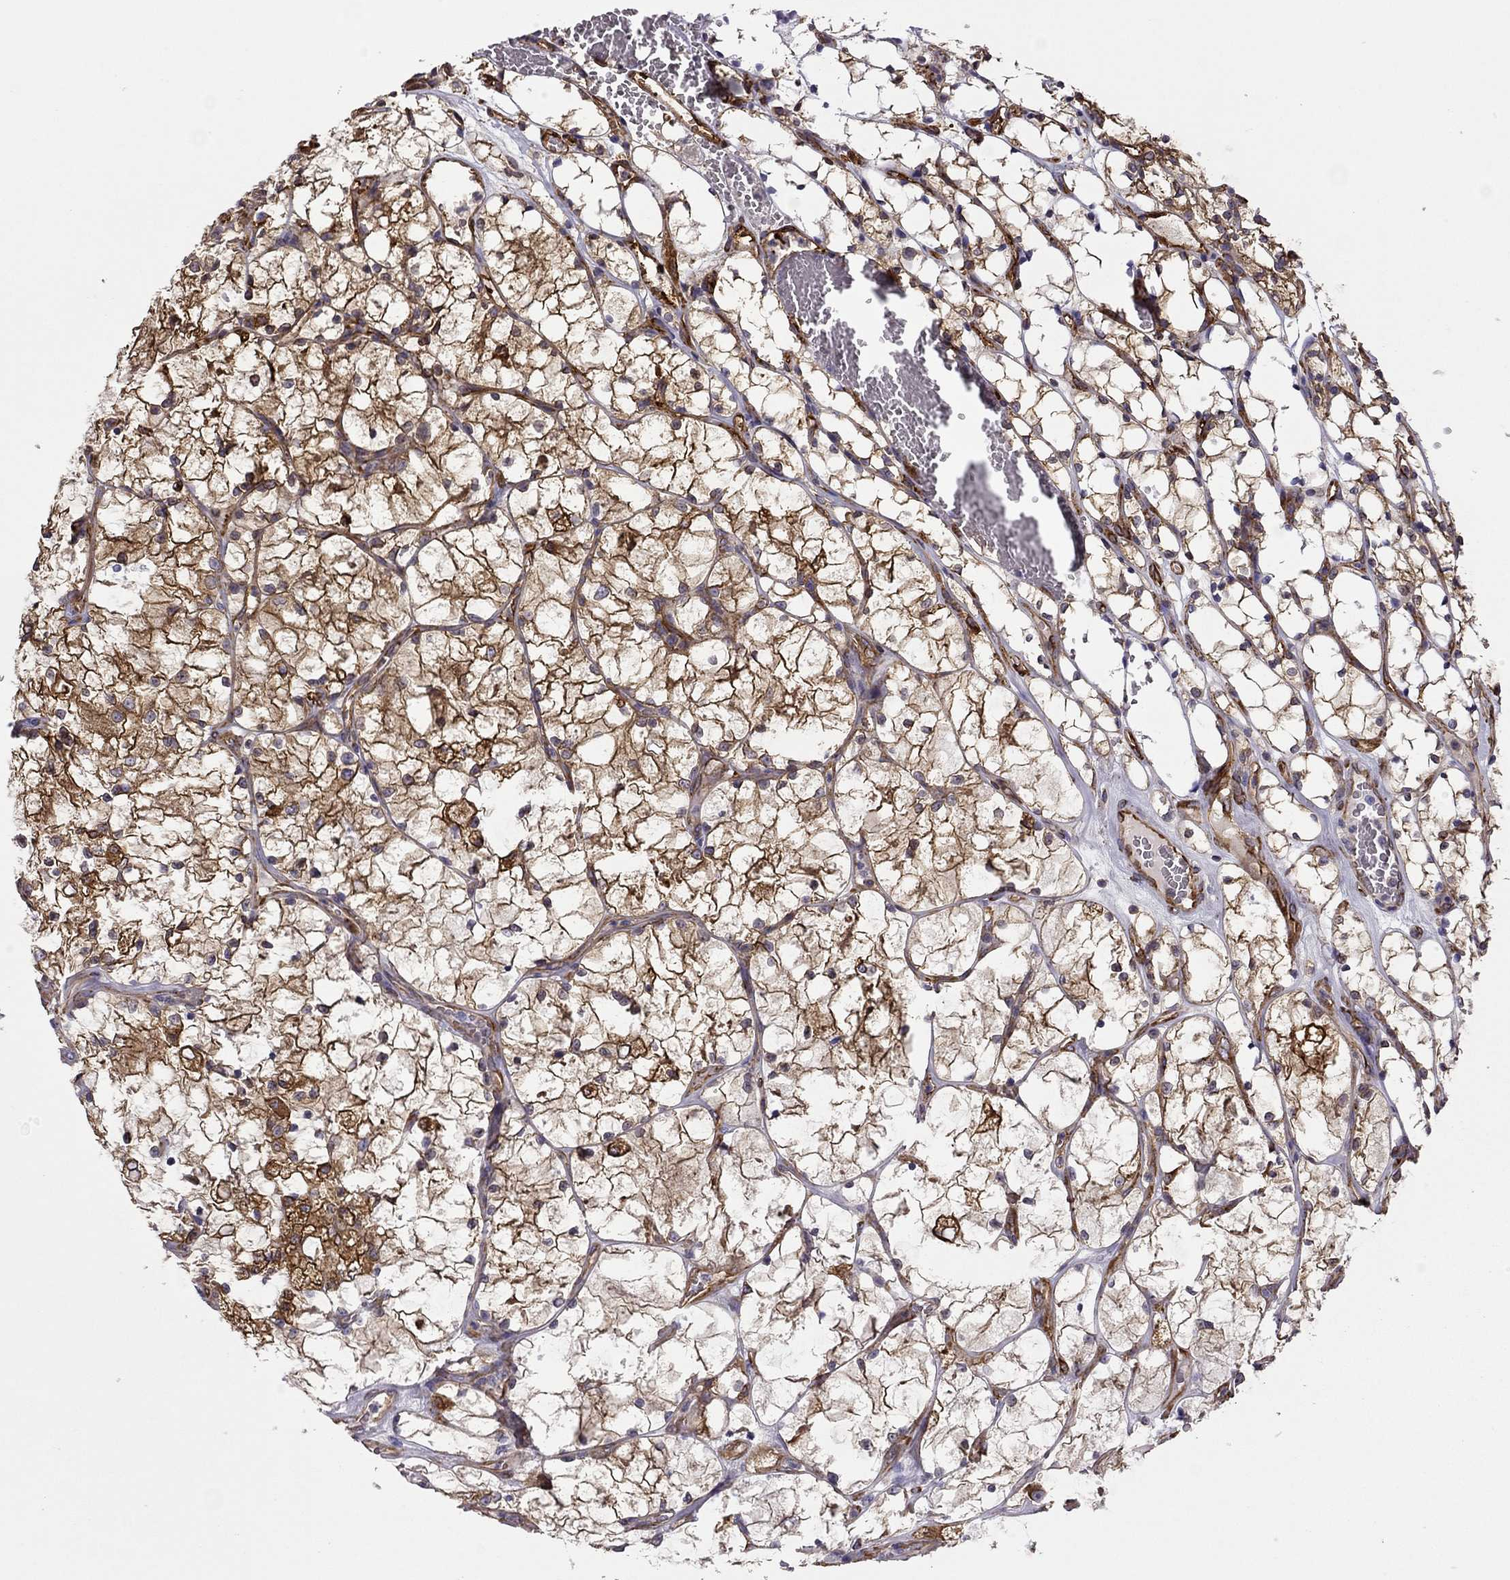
{"staining": {"intensity": "strong", "quantity": ">75%", "location": "cytoplasmic/membranous"}, "tissue": "renal cancer", "cell_type": "Tumor cells", "image_type": "cancer", "snomed": [{"axis": "morphology", "description": "Adenocarcinoma, NOS"}, {"axis": "topography", "description": "Kidney"}], "caption": "Immunohistochemical staining of renal cancer exhibits high levels of strong cytoplasmic/membranous staining in about >75% of tumor cells. The protein of interest is stained brown, and the nuclei are stained in blue (DAB IHC with brightfield microscopy, high magnification).", "gene": "MAP4", "patient": {"sex": "female", "age": 69}}